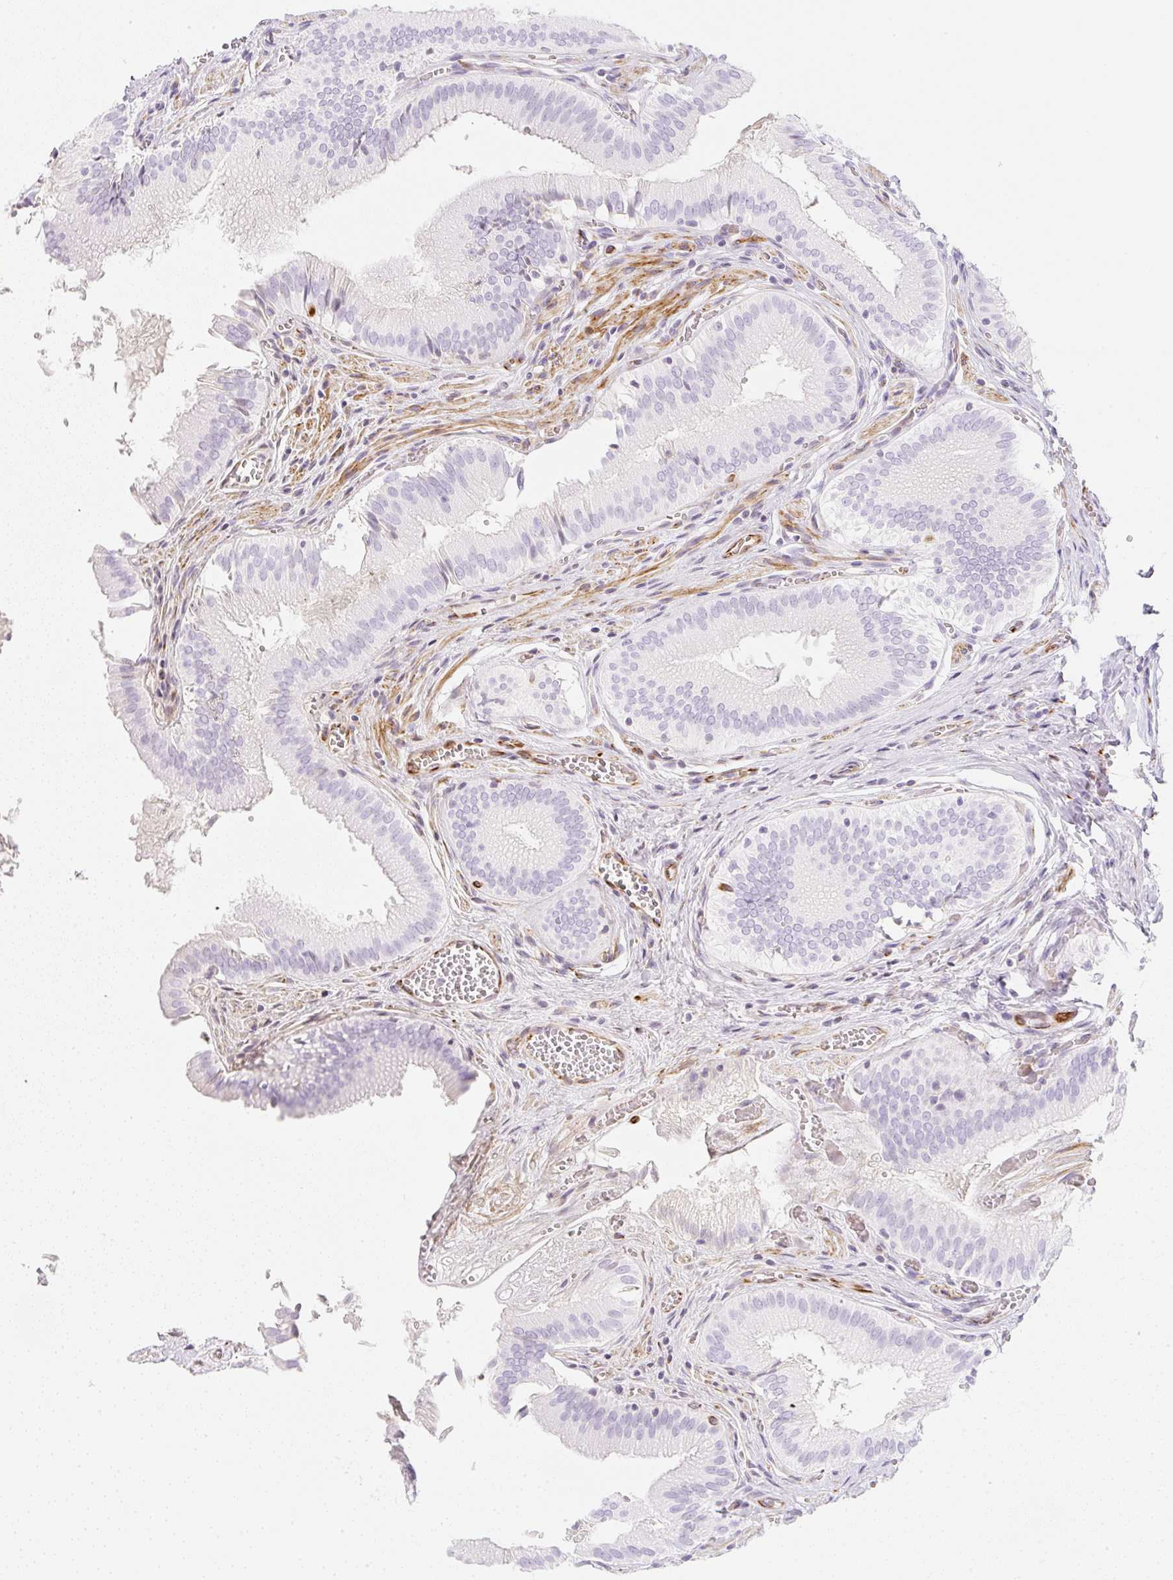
{"staining": {"intensity": "negative", "quantity": "none", "location": "none"}, "tissue": "gallbladder", "cell_type": "Glandular cells", "image_type": "normal", "snomed": [{"axis": "morphology", "description": "Normal tissue, NOS"}, {"axis": "topography", "description": "Gallbladder"}, {"axis": "topography", "description": "Peripheral nerve tissue"}], "caption": "The histopathology image demonstrates no staining of glandular cells in unremarkable gallbladder.", "gene": "ZNF689", "patient": {"sex": "male", "age": 17}}